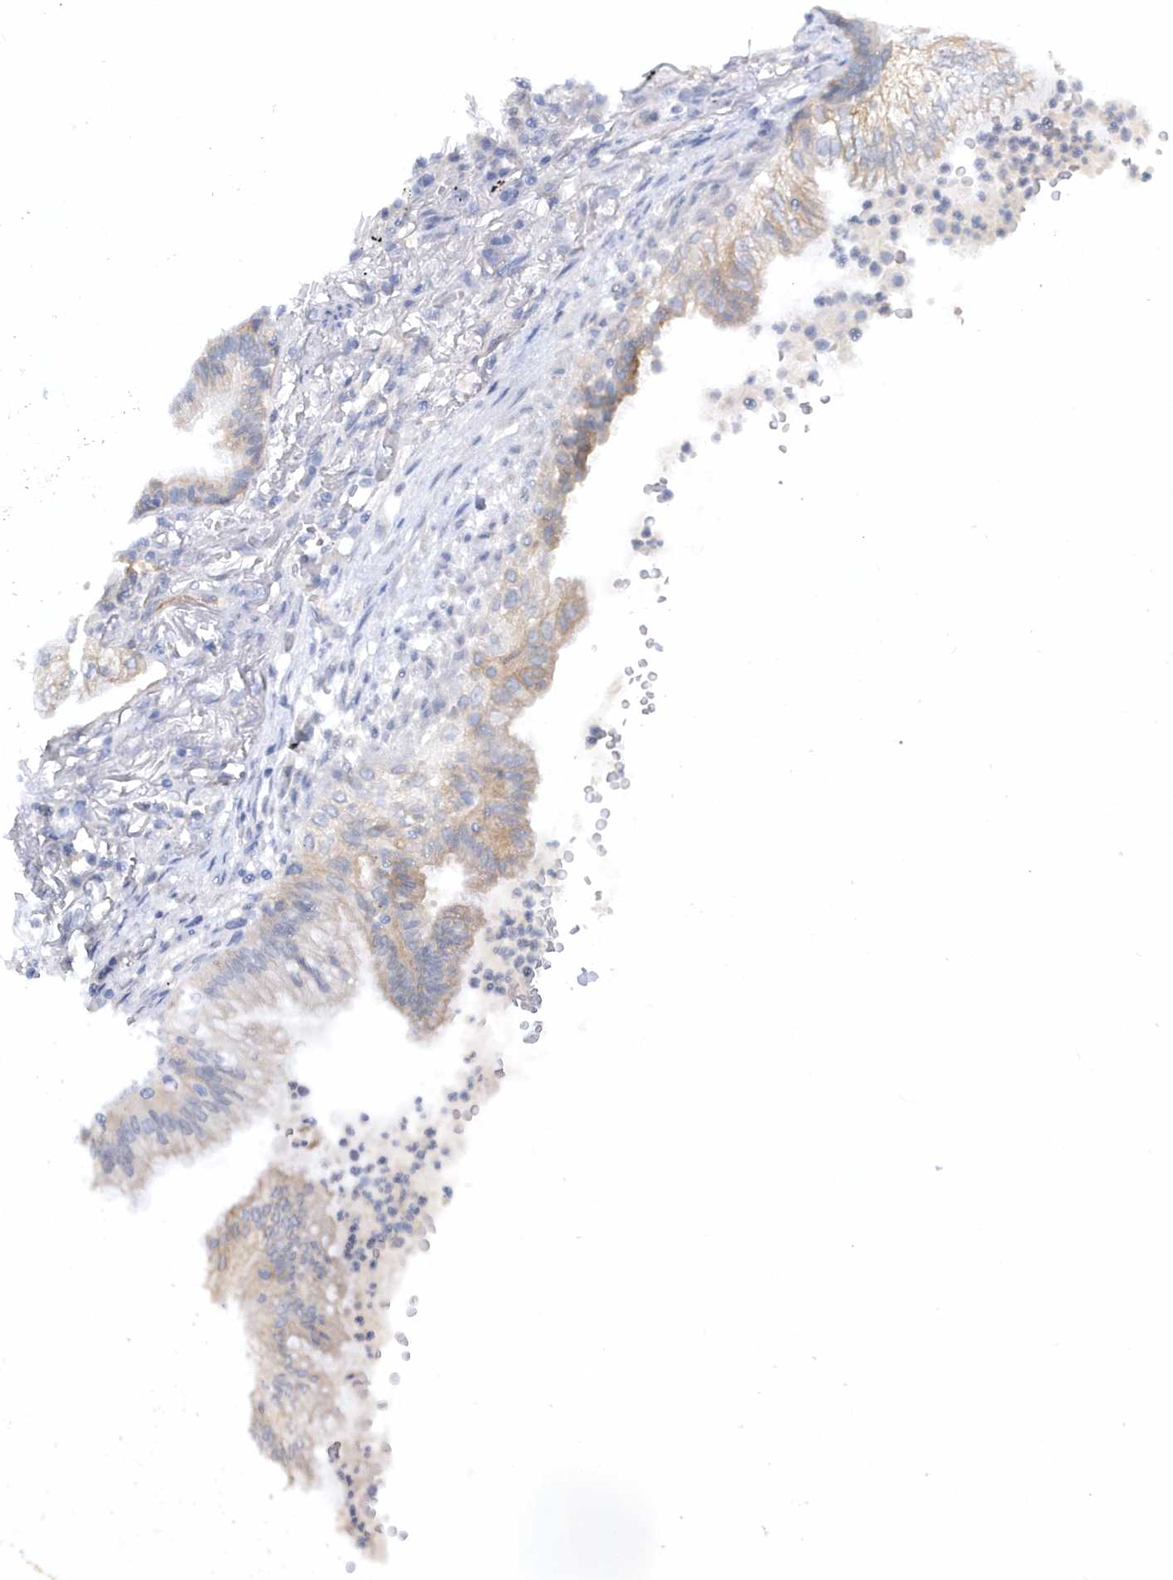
{"staining": {"intensity": "weak", "quantity": "25%-75%", "location": "cytoplasmic/membranous"}, "tissue": "lung cancer", "cell_type": "Tumor cells", "image_type": "cancer", "snomed": [{"axis": "morphology", "description": "Adenocarcinoma, NOS"}, {"axis": "topography", "description": "Lung"}], "caption": "IHC of human adenocarcinoma (lung) displays low levels of weak cytoplasmic/membranous positivity in approximately 25%-75% of tumor cells.", "gene": "RPE", "patient": {"sex": "female", "age": 70}}